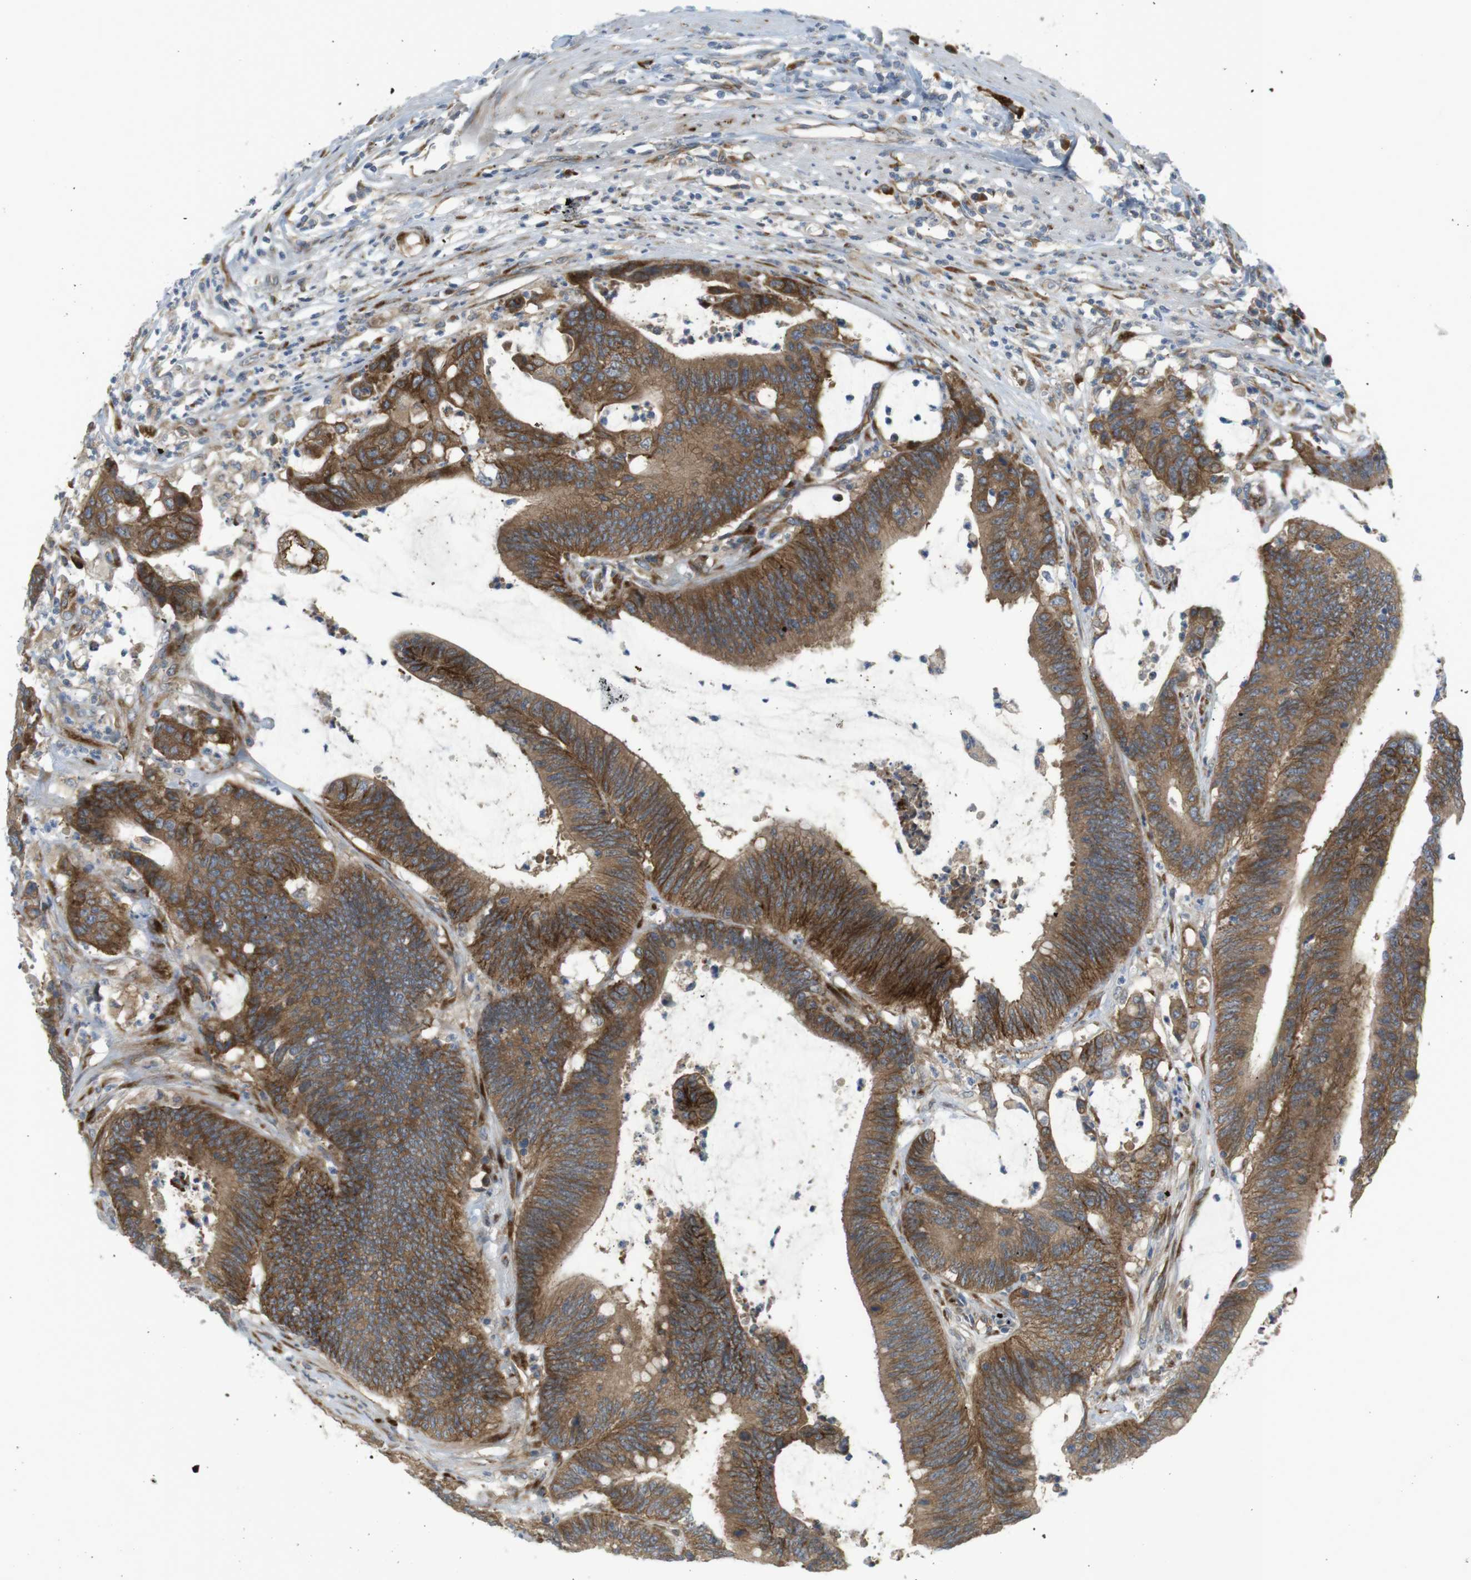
{"staining": {"intensity": "moderate", "quantity": ">75%", "location": "cytoplasmic/membranous"}, "tissue": "colorectal cancer", "cell_type": "Tumor cells", "image_type": "cancer", "snomed": [{"axis": "morphology", "description": "Adenocarcinoma, NOS"}, {"axis": "topography", "description": "Rectum"}], "caption": "High-magnification brightfield microscopy of colorectal adenocarcinoma stained with DAB (3,3'-diaminobenzidine) (brown) and counterstained with hematoxylin (blue). tumor cells exhibit moderate cytoplasmic/membranous staining is appreciated in about>75% of cells.", "gene": "GJC3", "patient": {"sex": "female", "age": 66}}